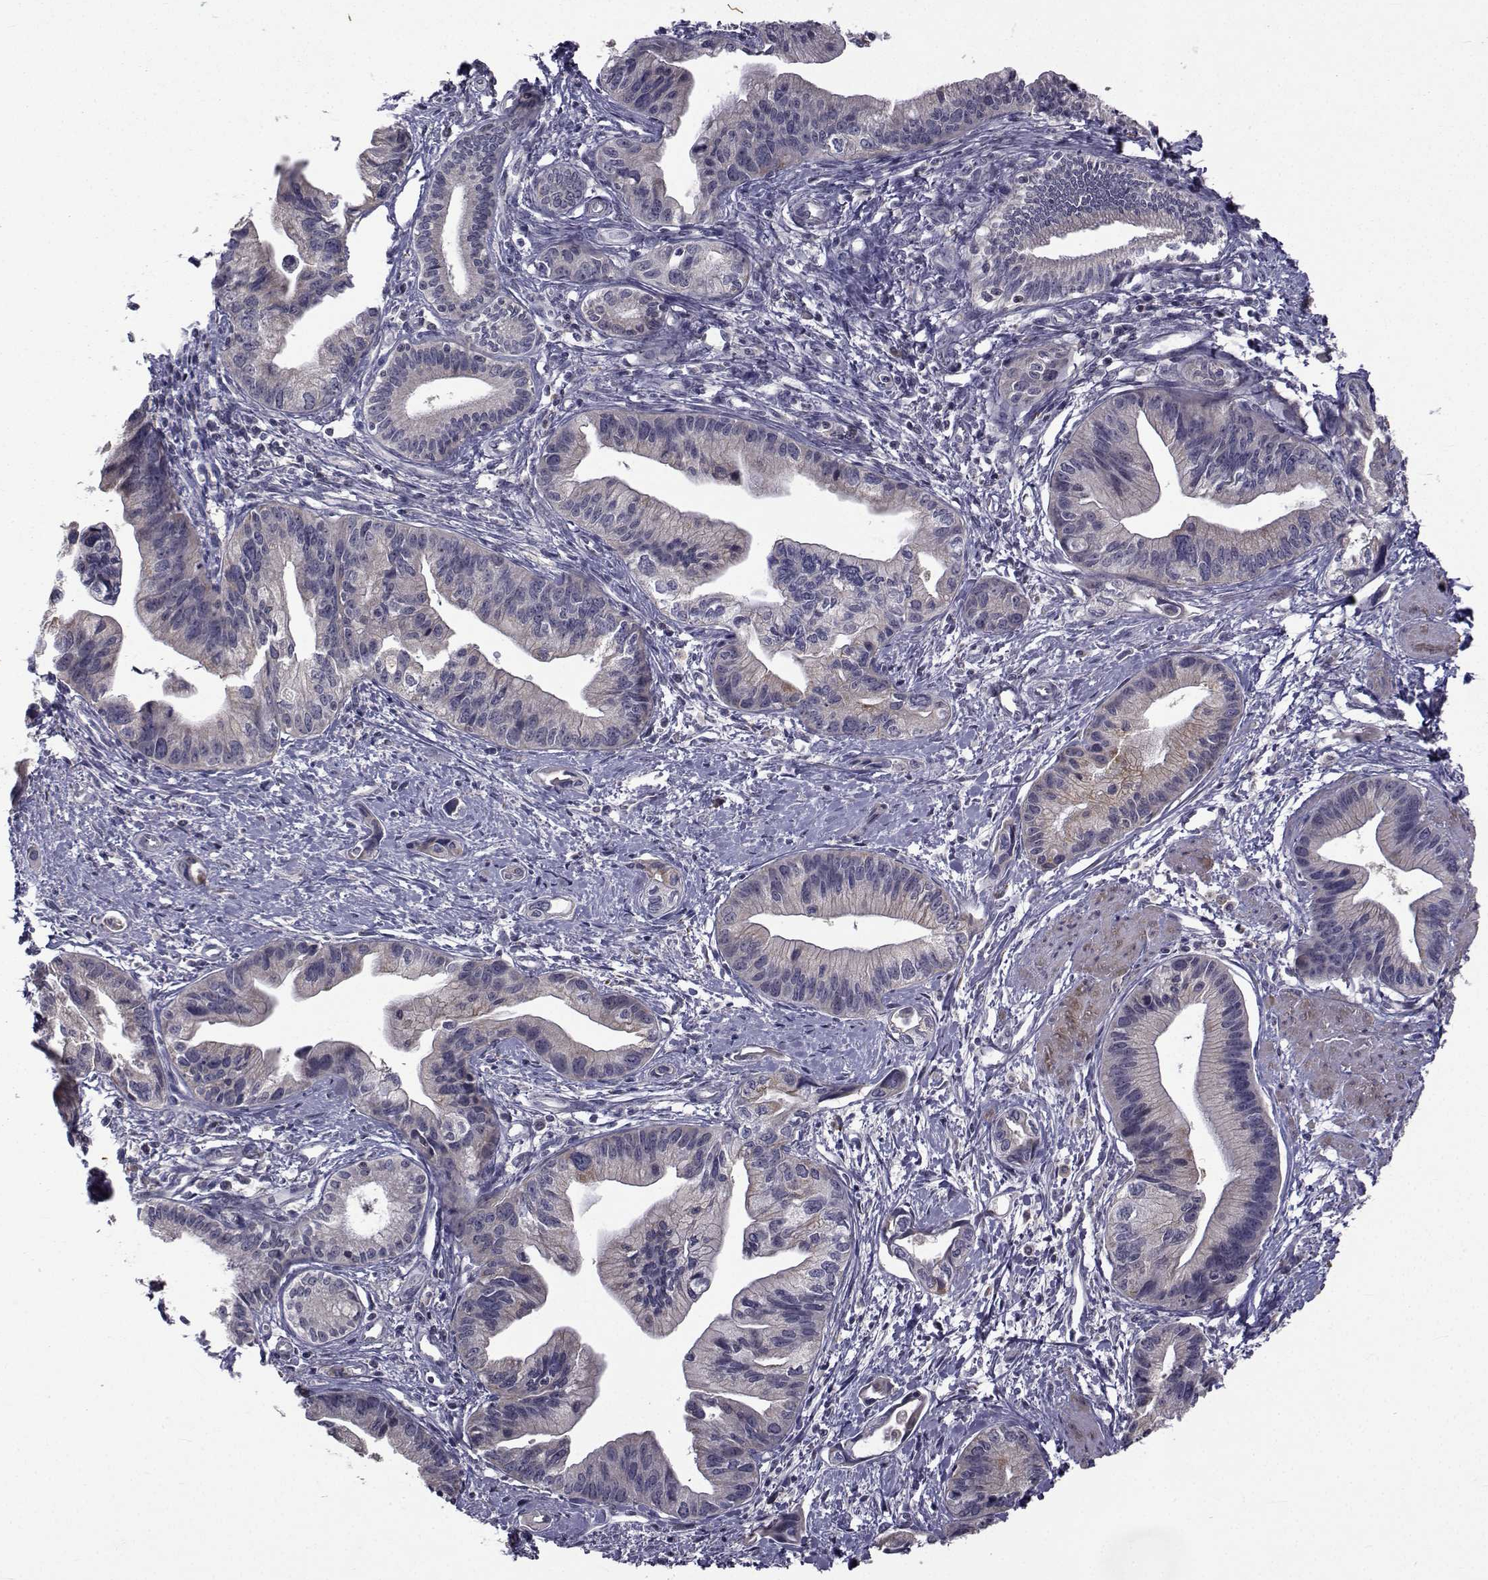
{"staining": {"intensity": "negative", "quantity": "none", "location": "none"}, "tissue": "pancreatic cancer", "cell_type": "Tumor cells", "image_type": "cancer", "snomed": [{"axis": "morphology", "description": "Adenocarcinoma, NOS"}, {"axis": "topography", "description": "Pancreas"}], "caption": "High power microscopy image of an immunohistochemistry micrograph of adenocarcinoma (pancreatic), revealing no significant expression in tumor cells. (Brightfield microscopy of DAB immunohistochemistry at high magnification).", "gene": "FDXR", "patient": {"sex": "female", "age": 61}}